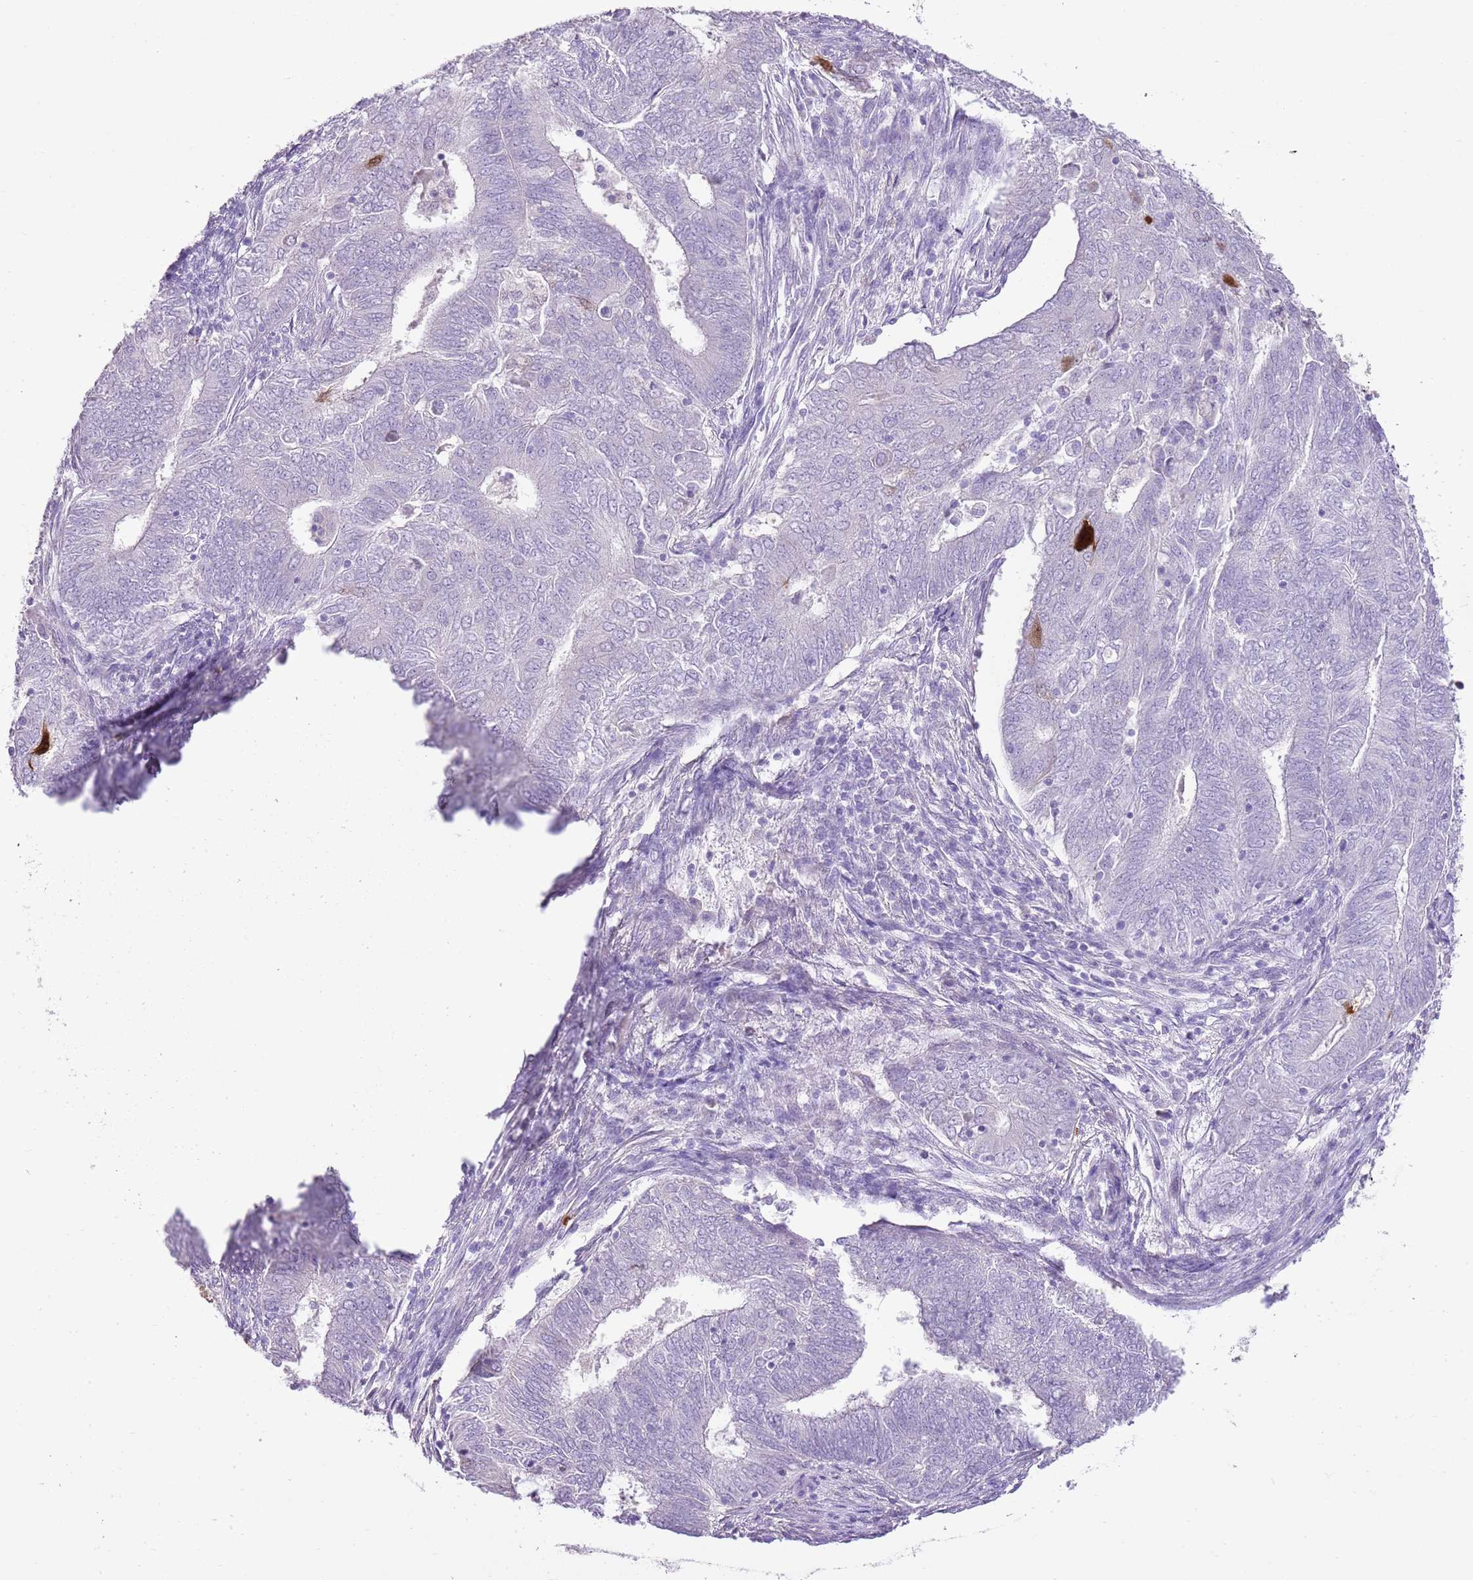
{"staining": {"intensity": "negative", "quantity": "none", "location": "none"}, "tissue": "endometrial cancer", "cell_type": "Tumor cells", "image_type": "cancer", "snomed": [{"axis": "morphology", "description": "Adenocarcinoma, NOS"}, {"axis": "topography", "description": "Endometrium"}], "caption": "Adenocarcinoma (endometrial) stained for a protein using immunohistochemistry (IHC) reveals no staining tumor cells.", "gene": "XPO7", "patient": {"sex": "female", "age": 62}}